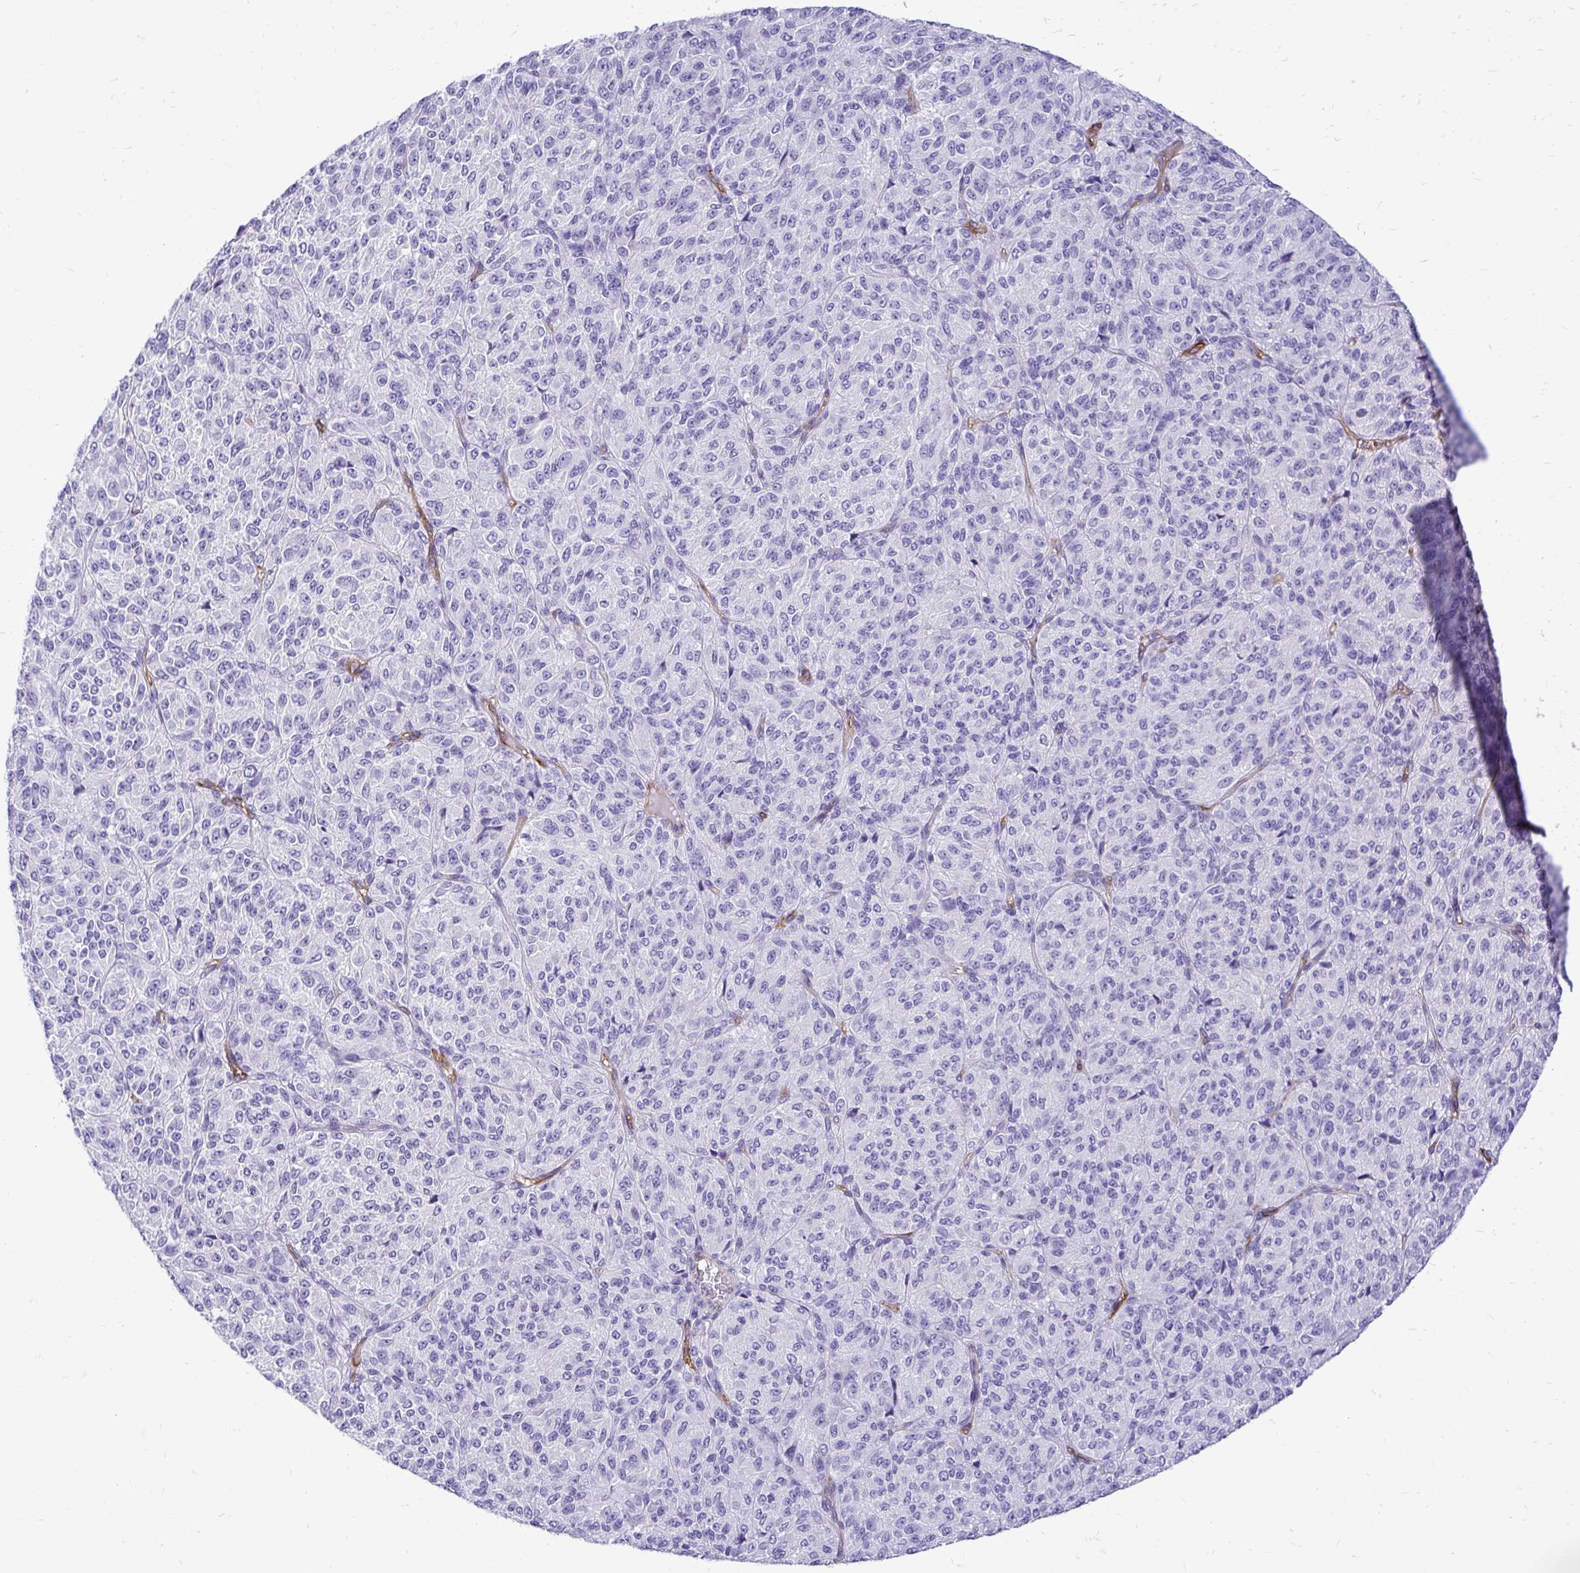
{"staining": {"intensity": "negative", "quantity": "none", "location": "none"}, "tissue": "melanoma", "cell_type": "Tumor cells", "image_type": "cancer", "snomed": [{"axis": "morphology", "description": "Malignant melanoma, Metastatic site"}, {"axis": "topography", "description": "Brain"}], "caption": "This histopathology image is of melanoma stained with immunohistochemistry (IHC) to label a protein in brown with the nuclei are counter-stained blue. There is no expression in tumor cells.", "gene": "ABCG2", "patient": {"sex": "female", "age": 56}}